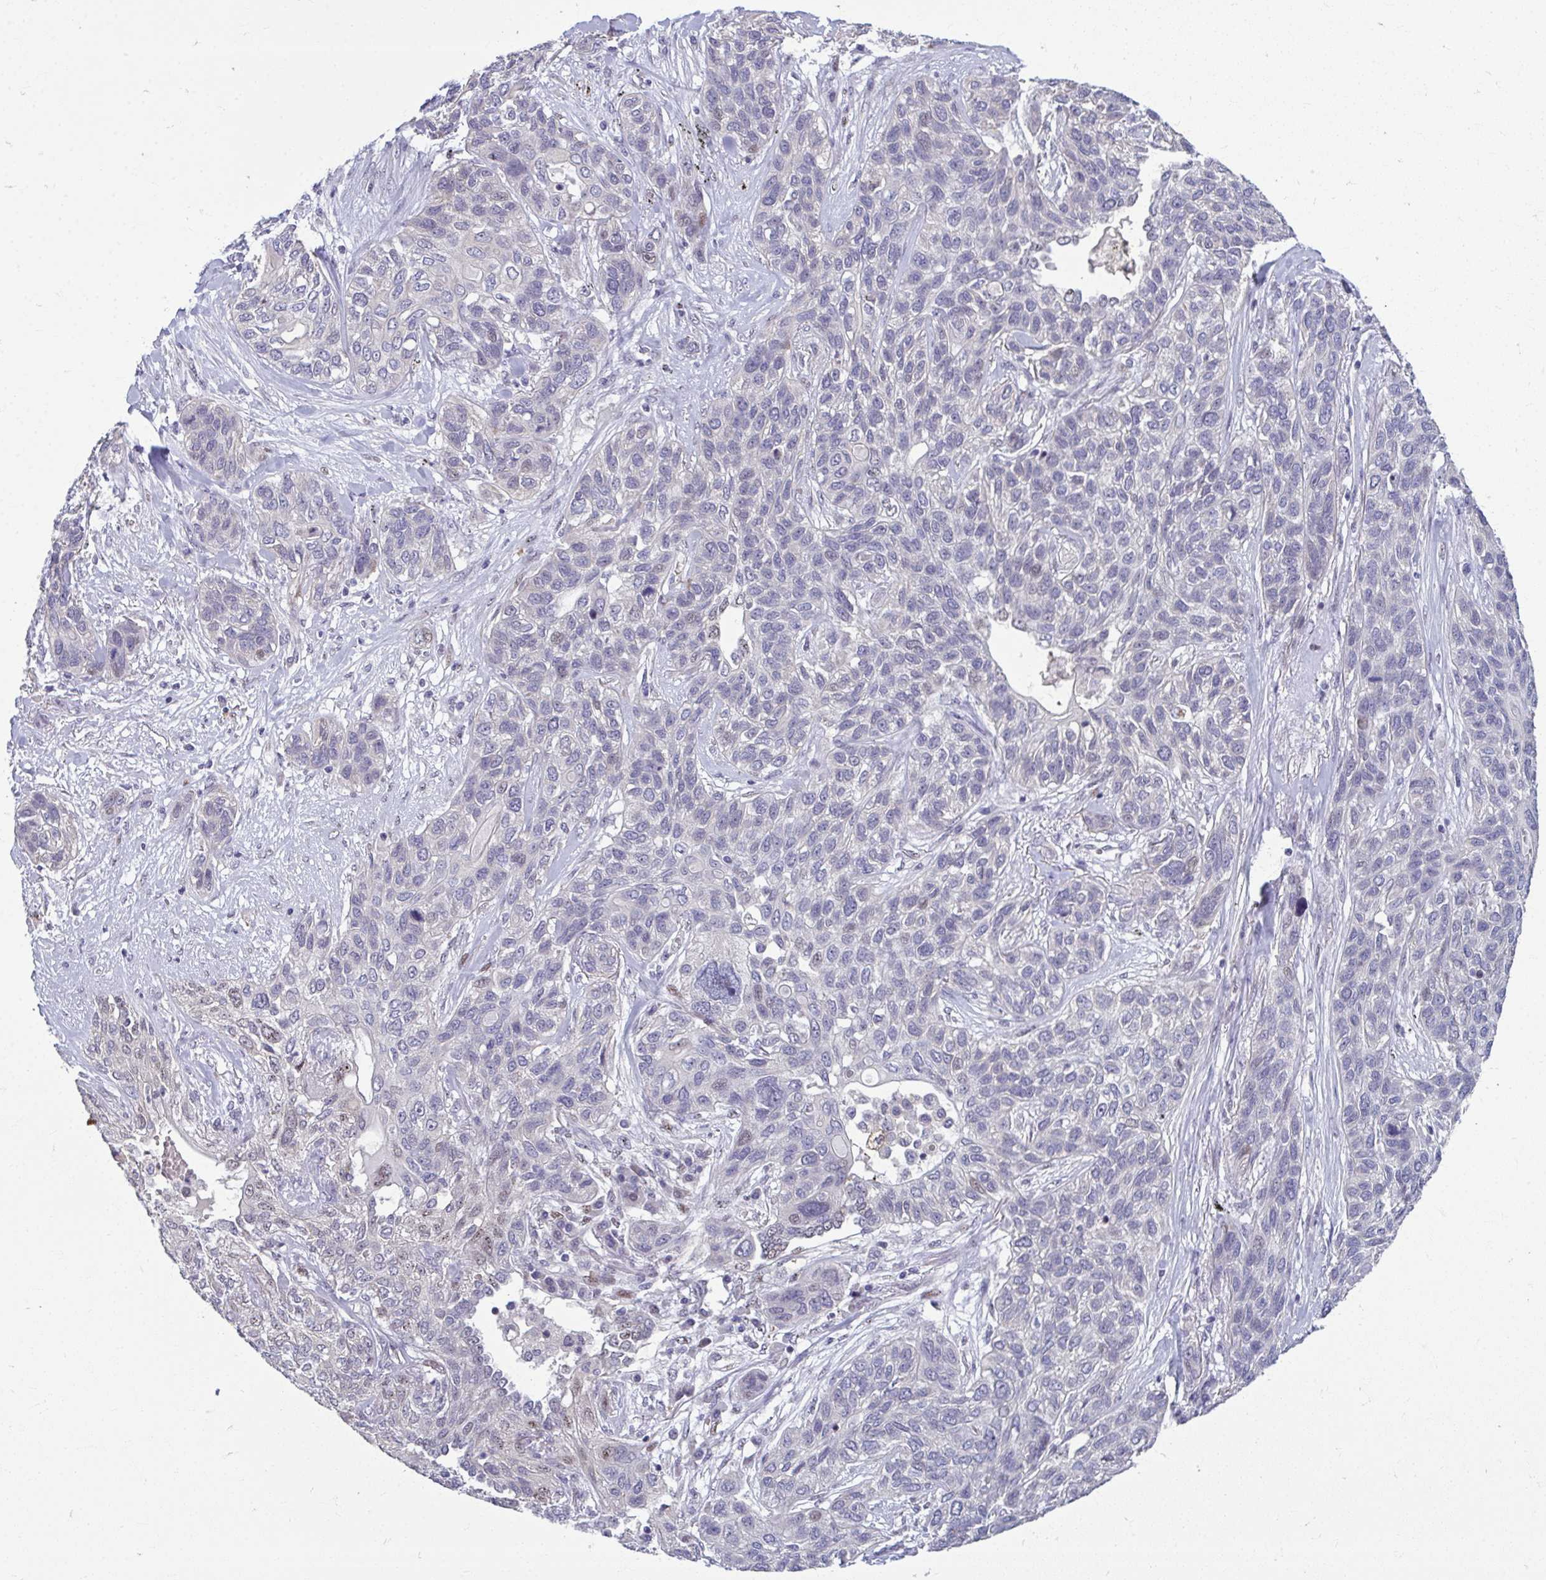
{"staining": {"intensity": "negative", "quantity": "none", "location": "none"}, "tissue": "lung cancer", "cell_type": "Tumor cells", "image_type": "cancer", "snomed": [{"axis": "morphology", "description": "Squamous cell carcinoma, NOS"}, {"axis": "topography", "description": "Lung"}], "caption": "An image of human lung squamous cell carcinoma is negative for staining in tumor cells.", "gene": "ODF1", "patient": {"sex": "female", "age": 70}}